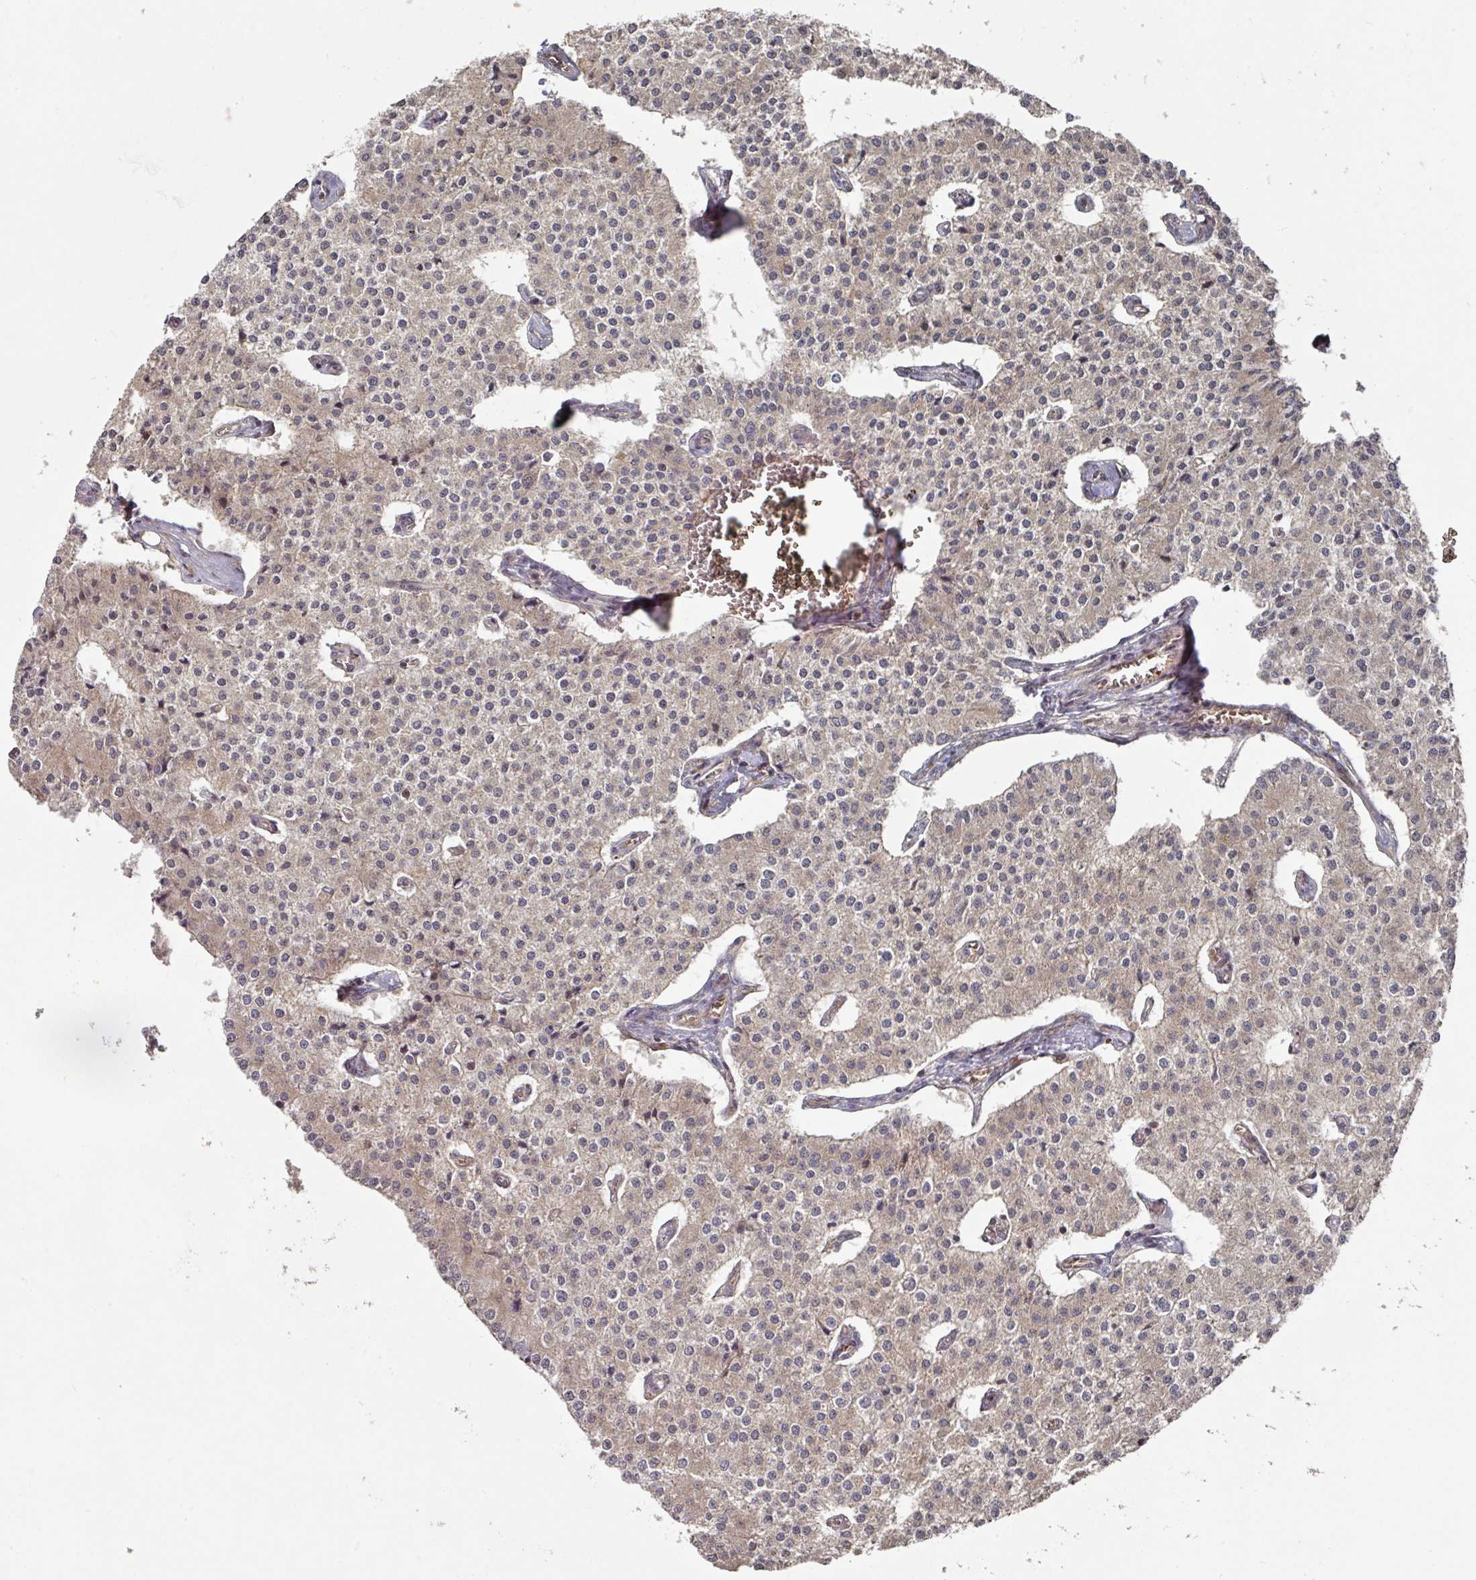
{"staining": {"intensity": "weak", "quantity": ">75%", "location": "cytoplasmic/membranous"}, "tissue": "carcinoid", "cell_type": "Tumor cells", "image_type": "cancer", "snomed": [{"axis": "morphology", "description": "Carcinoid, malignant, NOS"}, {"axis": "topography", "description": "Colon"}], "caption": "Malignant carcinoid tissue reveals weak cytoplasmic/membranous staining in about >75% of tumor cells", "gene": "DNAJC7", "patient": {"sex": "female", "age": 52}}